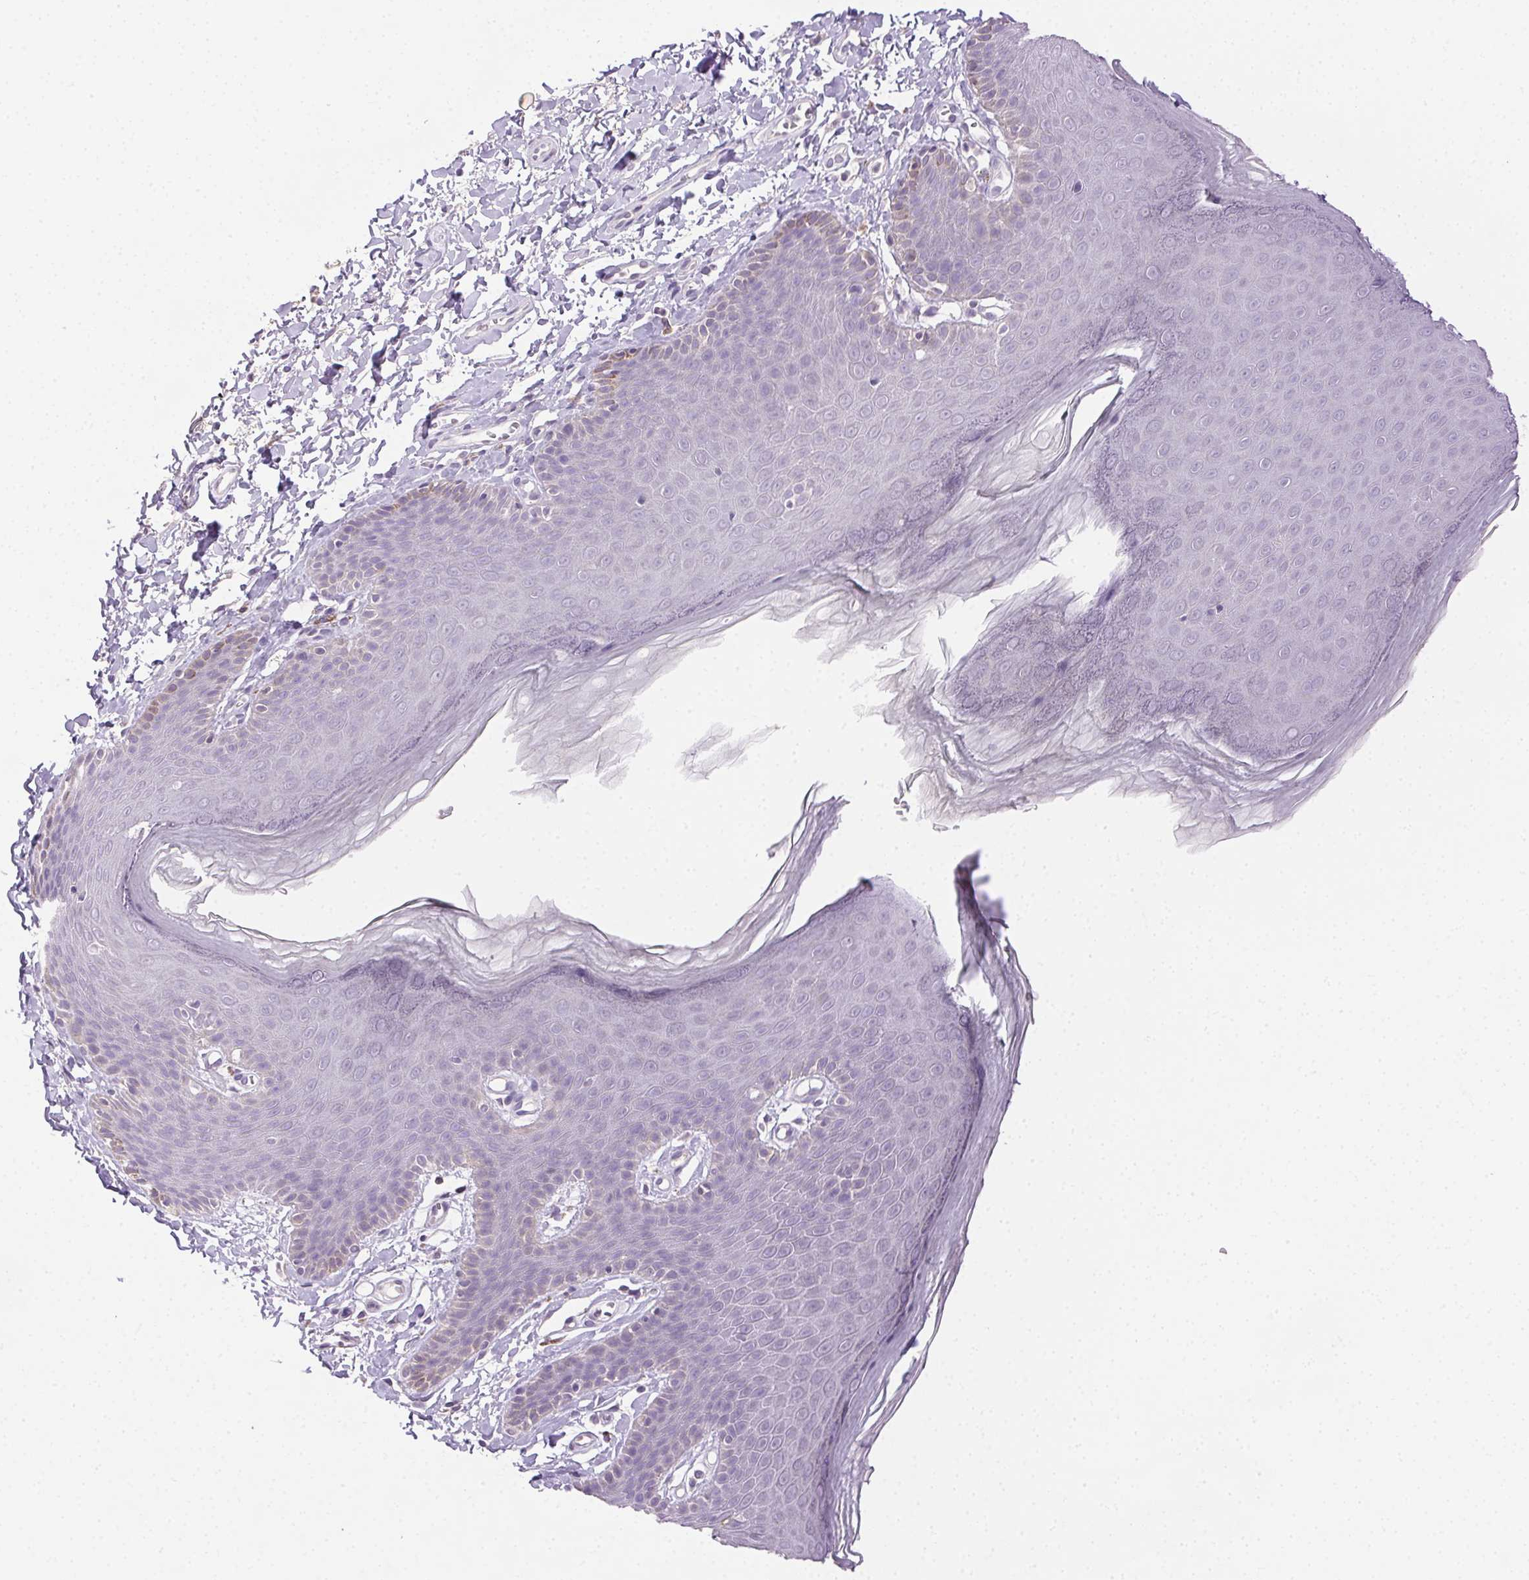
{"staining": {"intensity": "negative", "quantity": "none", "location": "none"}, "tissue": "skin", "cell_type": "Epidermal cells", "image_type": "normal", "snomed": [{"axis": "morphology", "description": "Normal tissue, NOS"}, {"axis": "topography", "description": "Anal"}], "caption": "This is a histopathology image of IHC staining of unremarkable skin, which shows no positivity in epidermal cells.", "gene": "AKAP5", "patient": {"sex": "male", "age": 53}}